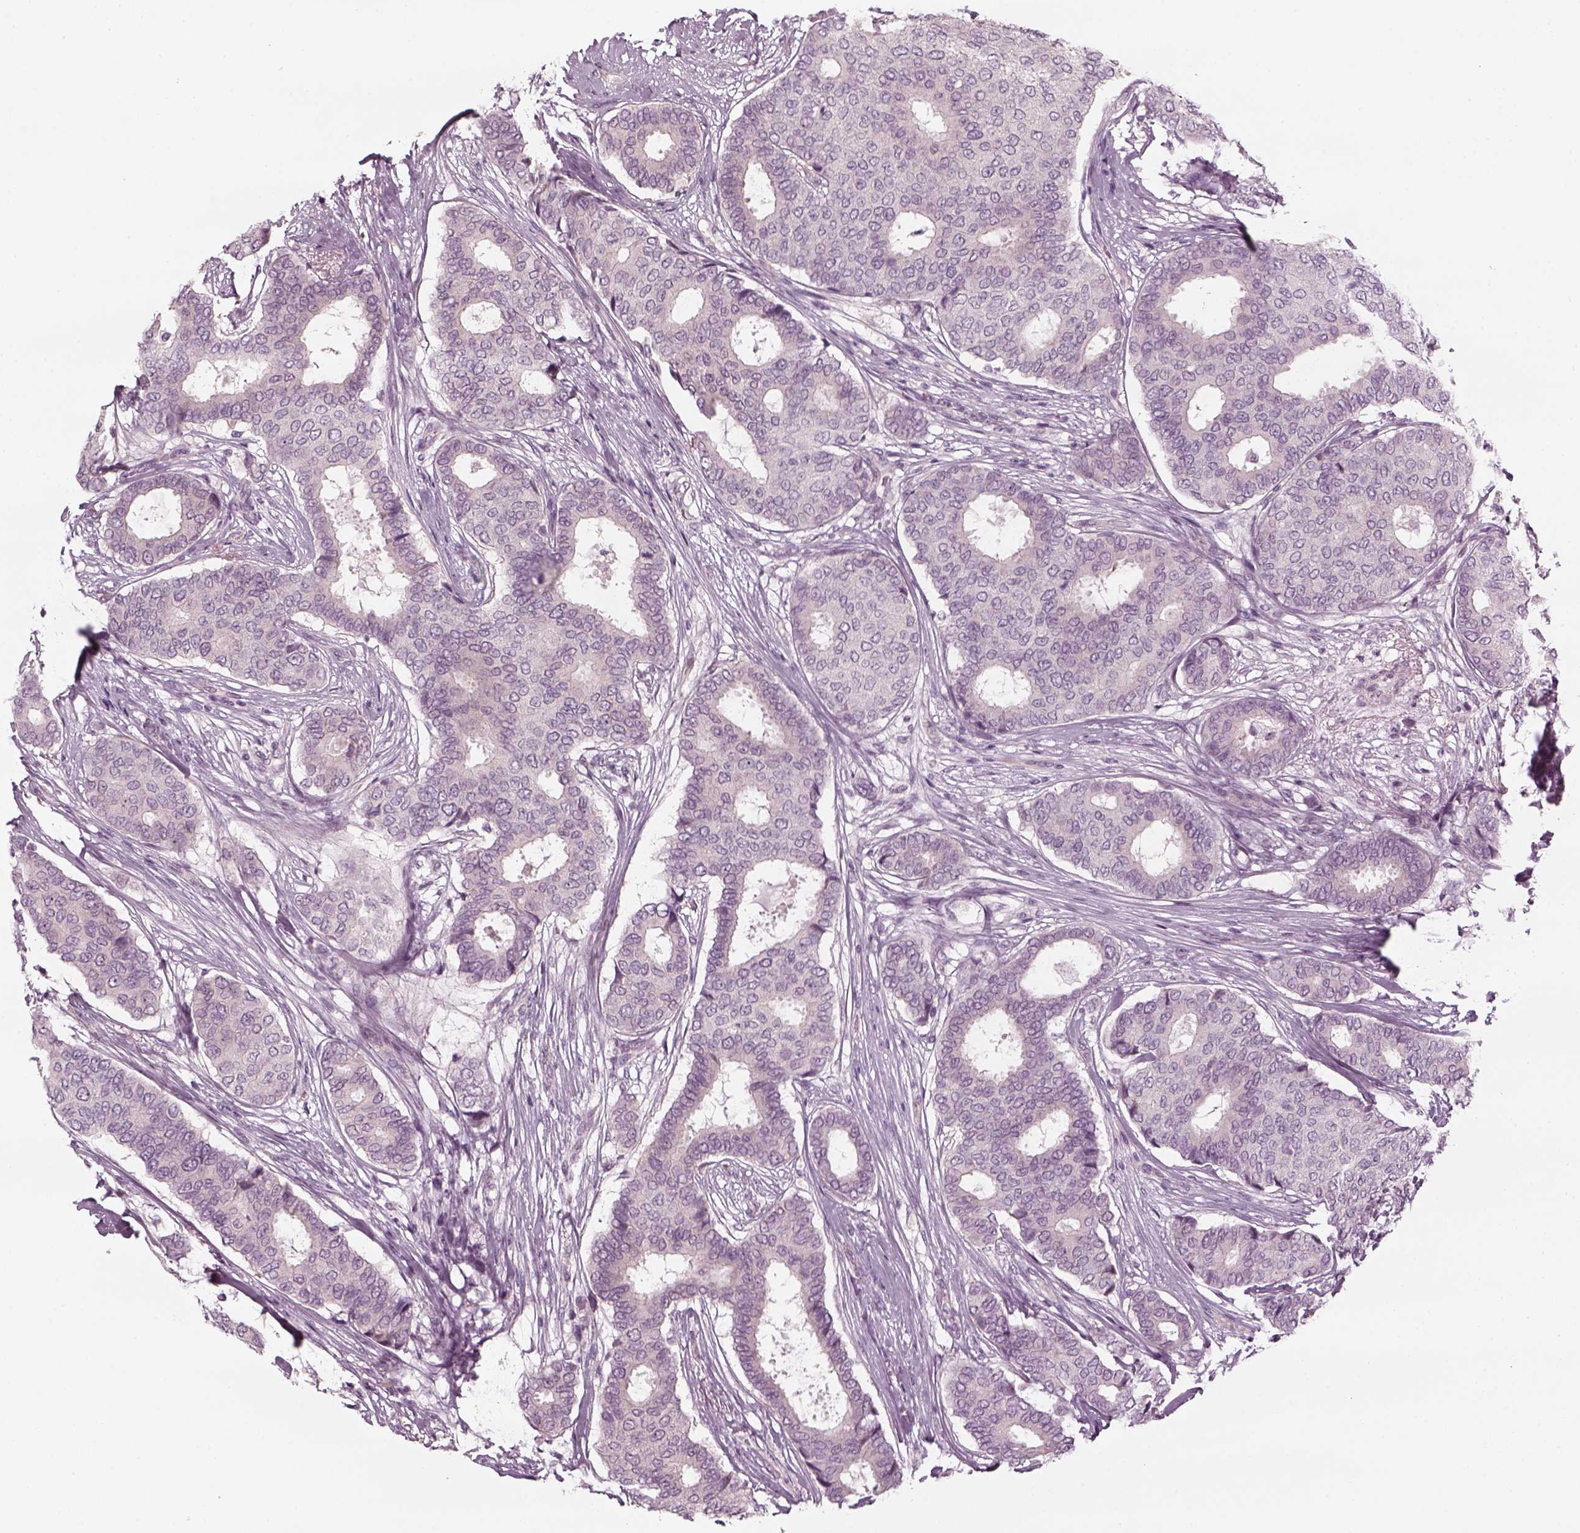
{"staining": {"intensity": "negative", "quantity": "none", "location": "none"}, "tissue": "breast cancer", "cell_type": "Tumor cells", "image_type": "cancer", "snomed": [{"axis": "morphology", "description": "Duct carcinoma"}, {"axis": "topography", "description": "Breast"}], "caption": "Immunohistochemistry micrograph of neoplastic tissue: breast cancer (infiltrating ductal carcinoma) stained with DAB (3,3'-diaminobenzidine) demonstrates no significant protein staining in tumor cells.", "gene": "PNMT", "patient": {"sex": "female", "age": 75}}